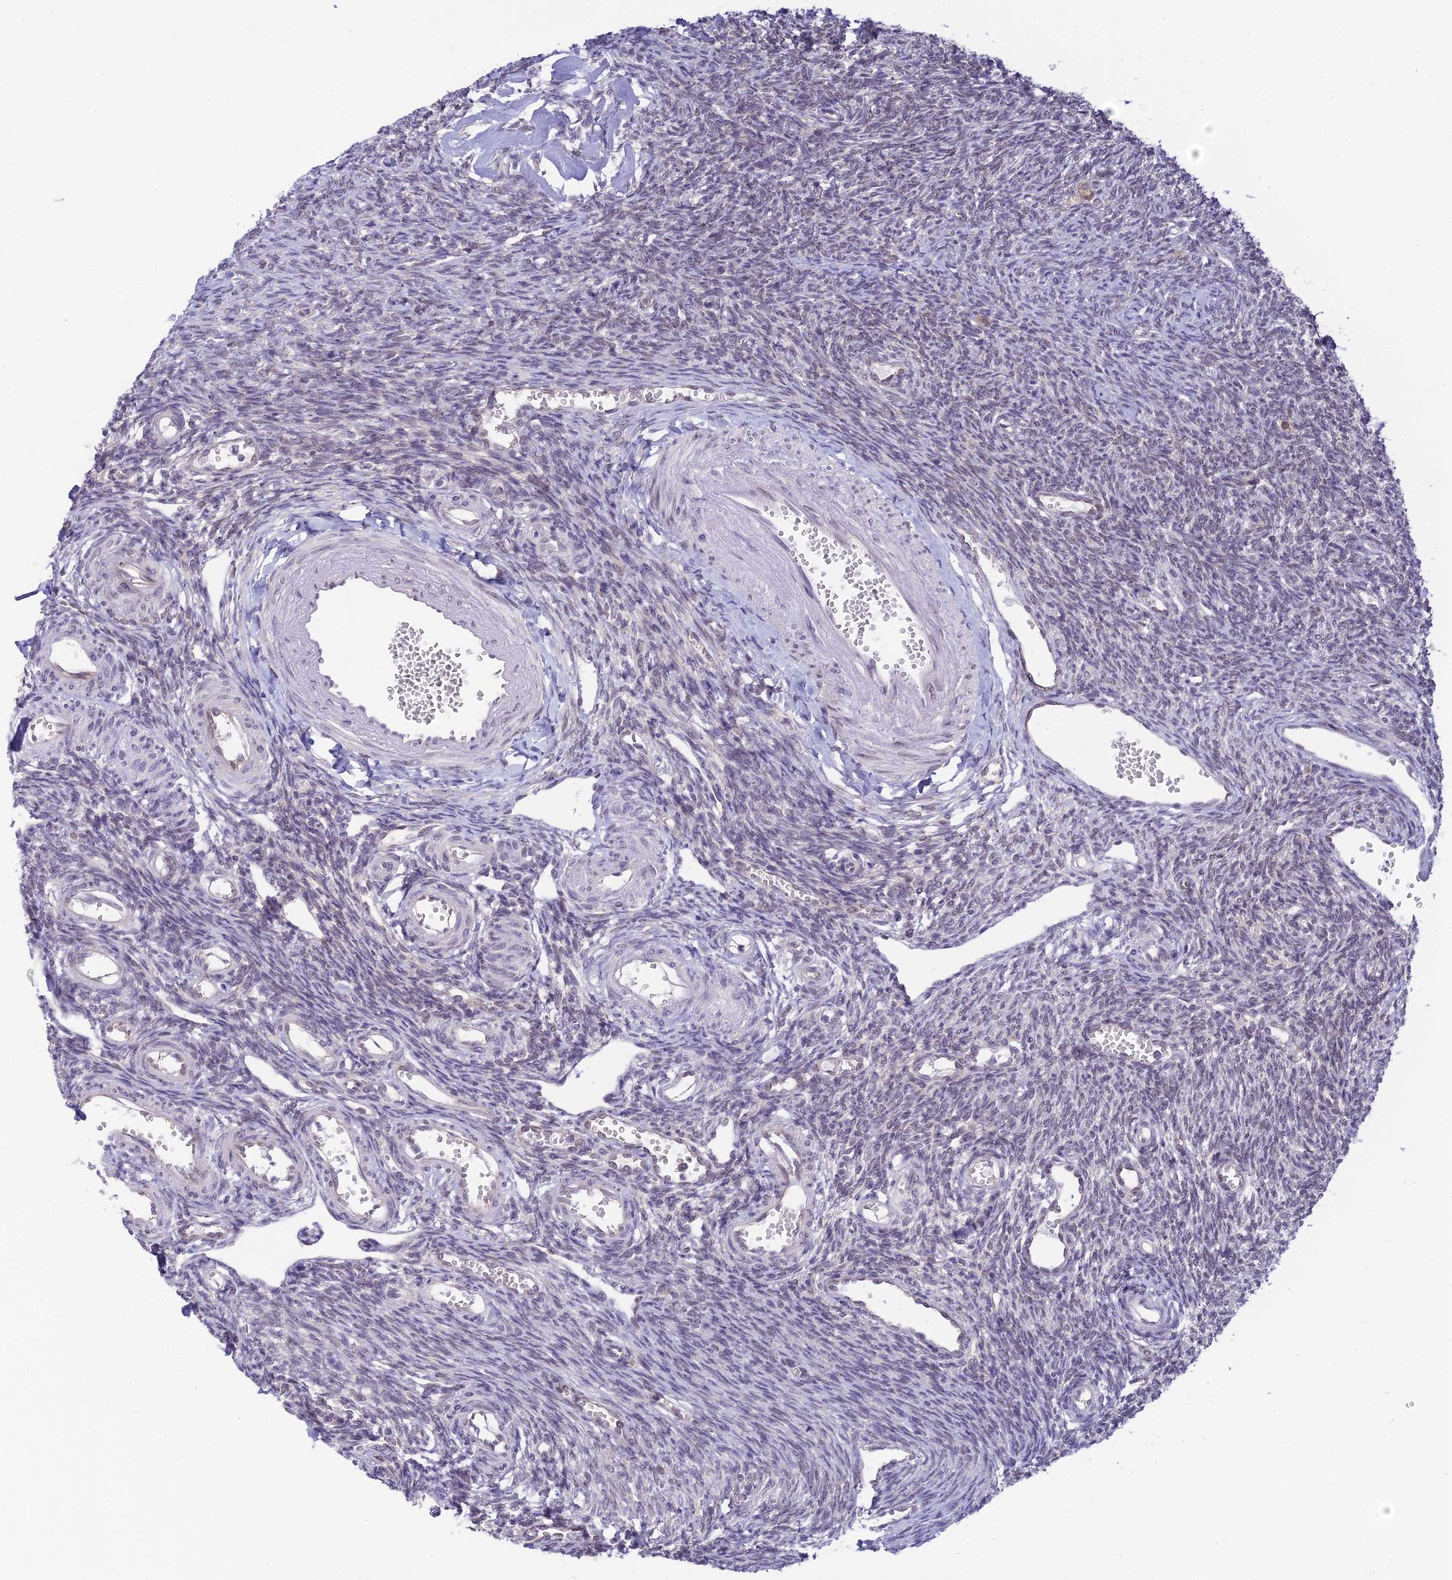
{"staining": {"intensity": "weak", "quantity": ">75%", "location": "cytoplasmic/membranous,nuclear"}, "tissue": "ovary", "cell_type": "Follicle cells", "image_type": "normal", "snomed": [{"axis": "morphology", "description": "Normal tissue, NOS"}, {"axis": "morphology", "description": "Cyst, NOS"}, {"axis": "topography", "description": "Ovary"}], "caption": "A brown stain highlights weak cytoplasmic/membranous,nuclear expression of a protein in follicle cells of unremarkable ovary.", "gene": "SKIC8", "patient": {"sex": "female", "age": 33}}